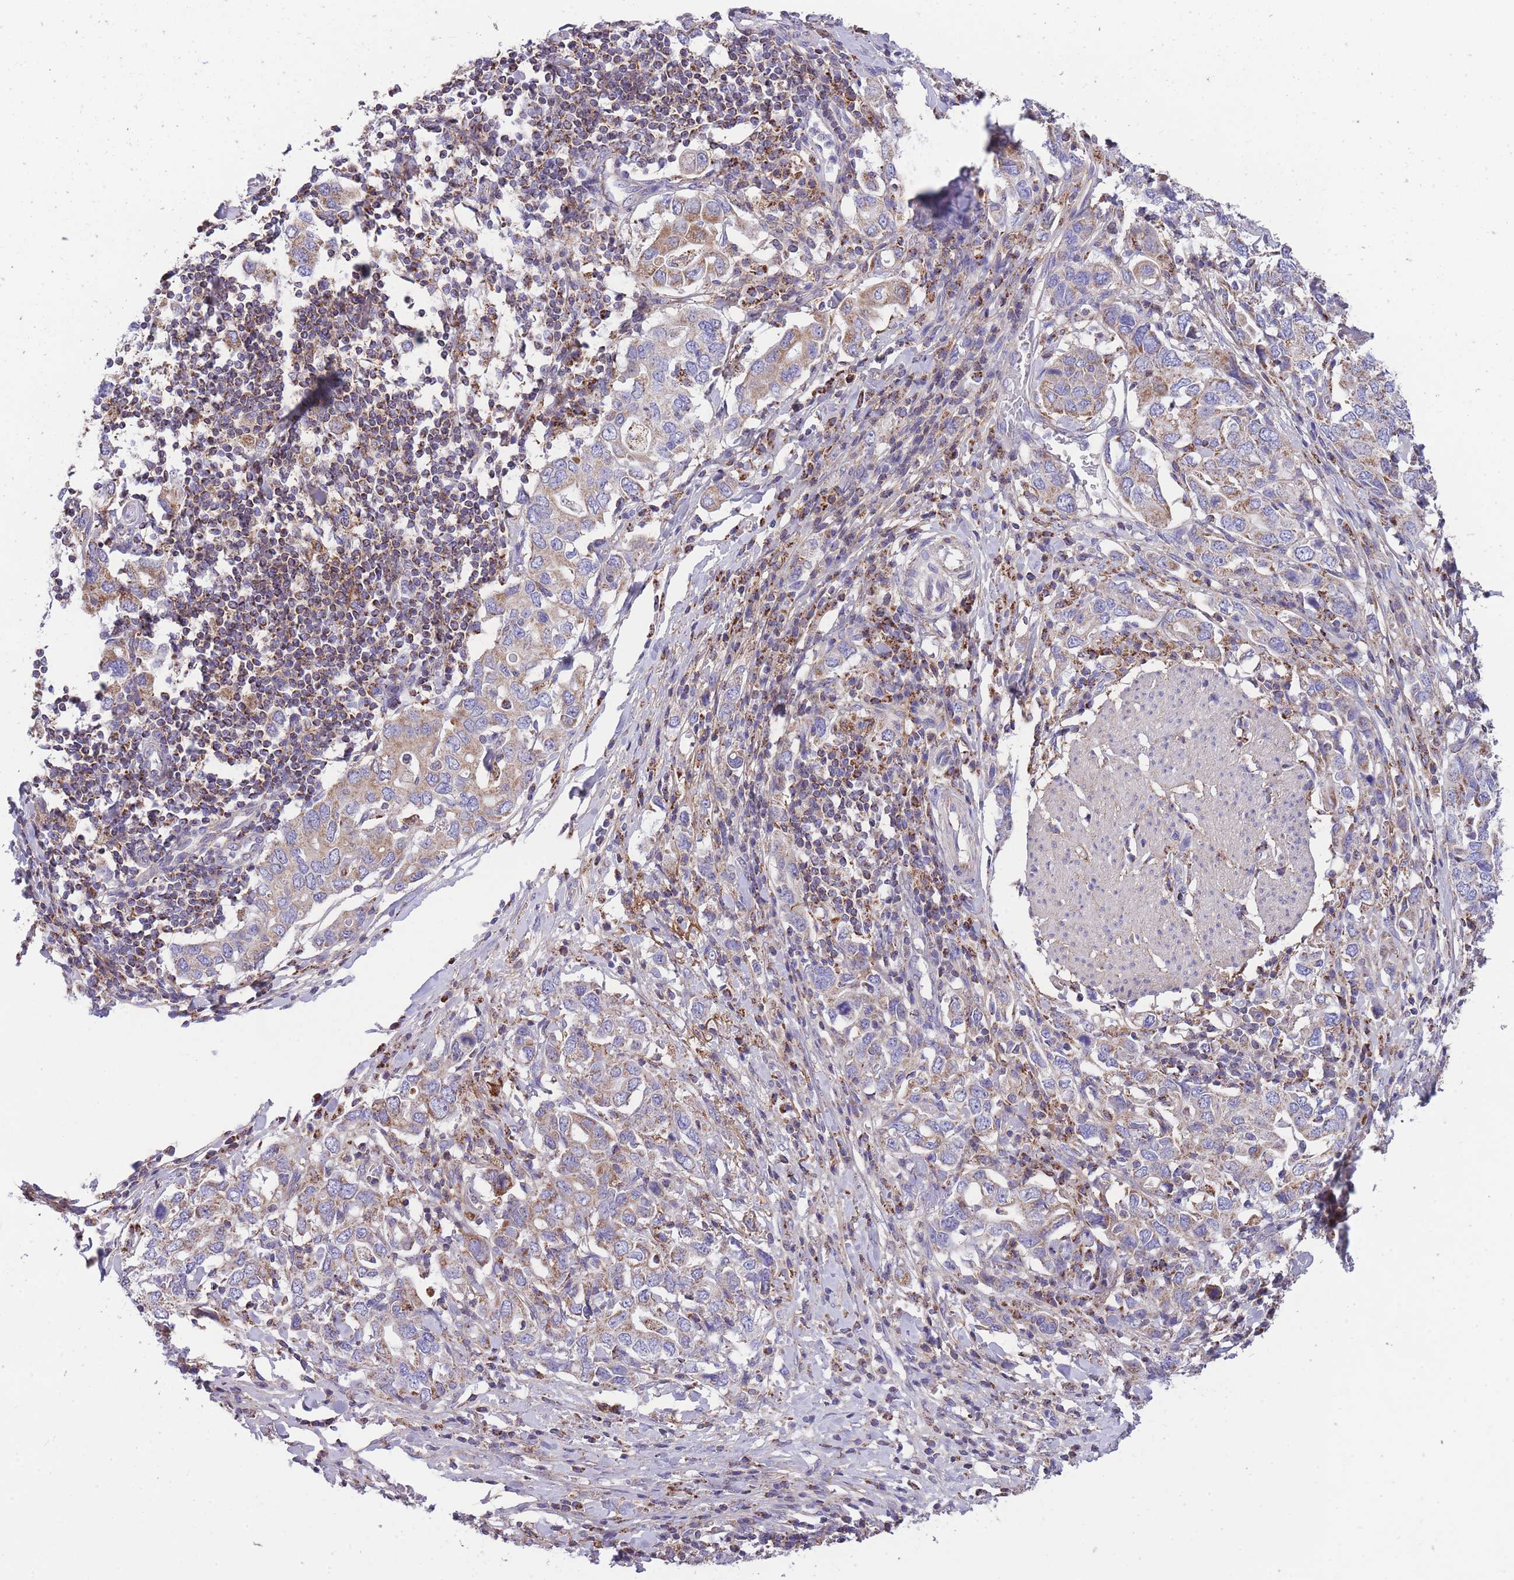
{"staining": {"intensity": "moderate", "quantity": "<25%", "location": "cytoplasmic/membranous"}, "tissue": "stomach cancer", "cell_type": "Tumor cells", "image_type": "cancer", "snomed": [{"axis": "morphology", "description": "Adenocarcinoma, NOS"}, {"axis": "topography", "description": "Stomach, upper"}, {"axis": "topography", "description": "Stomach"}], "caption": "Immunohistochemical staining of human stomach cancer shows low levels of moderate cytoplasmic/membranous staining in approximately <25% of tumor cells. (Brightfield microscopy of DAB IHC at high magnification).", "gene": "ST3GAL3", "patient": {"sex": "male", "age": 62}}